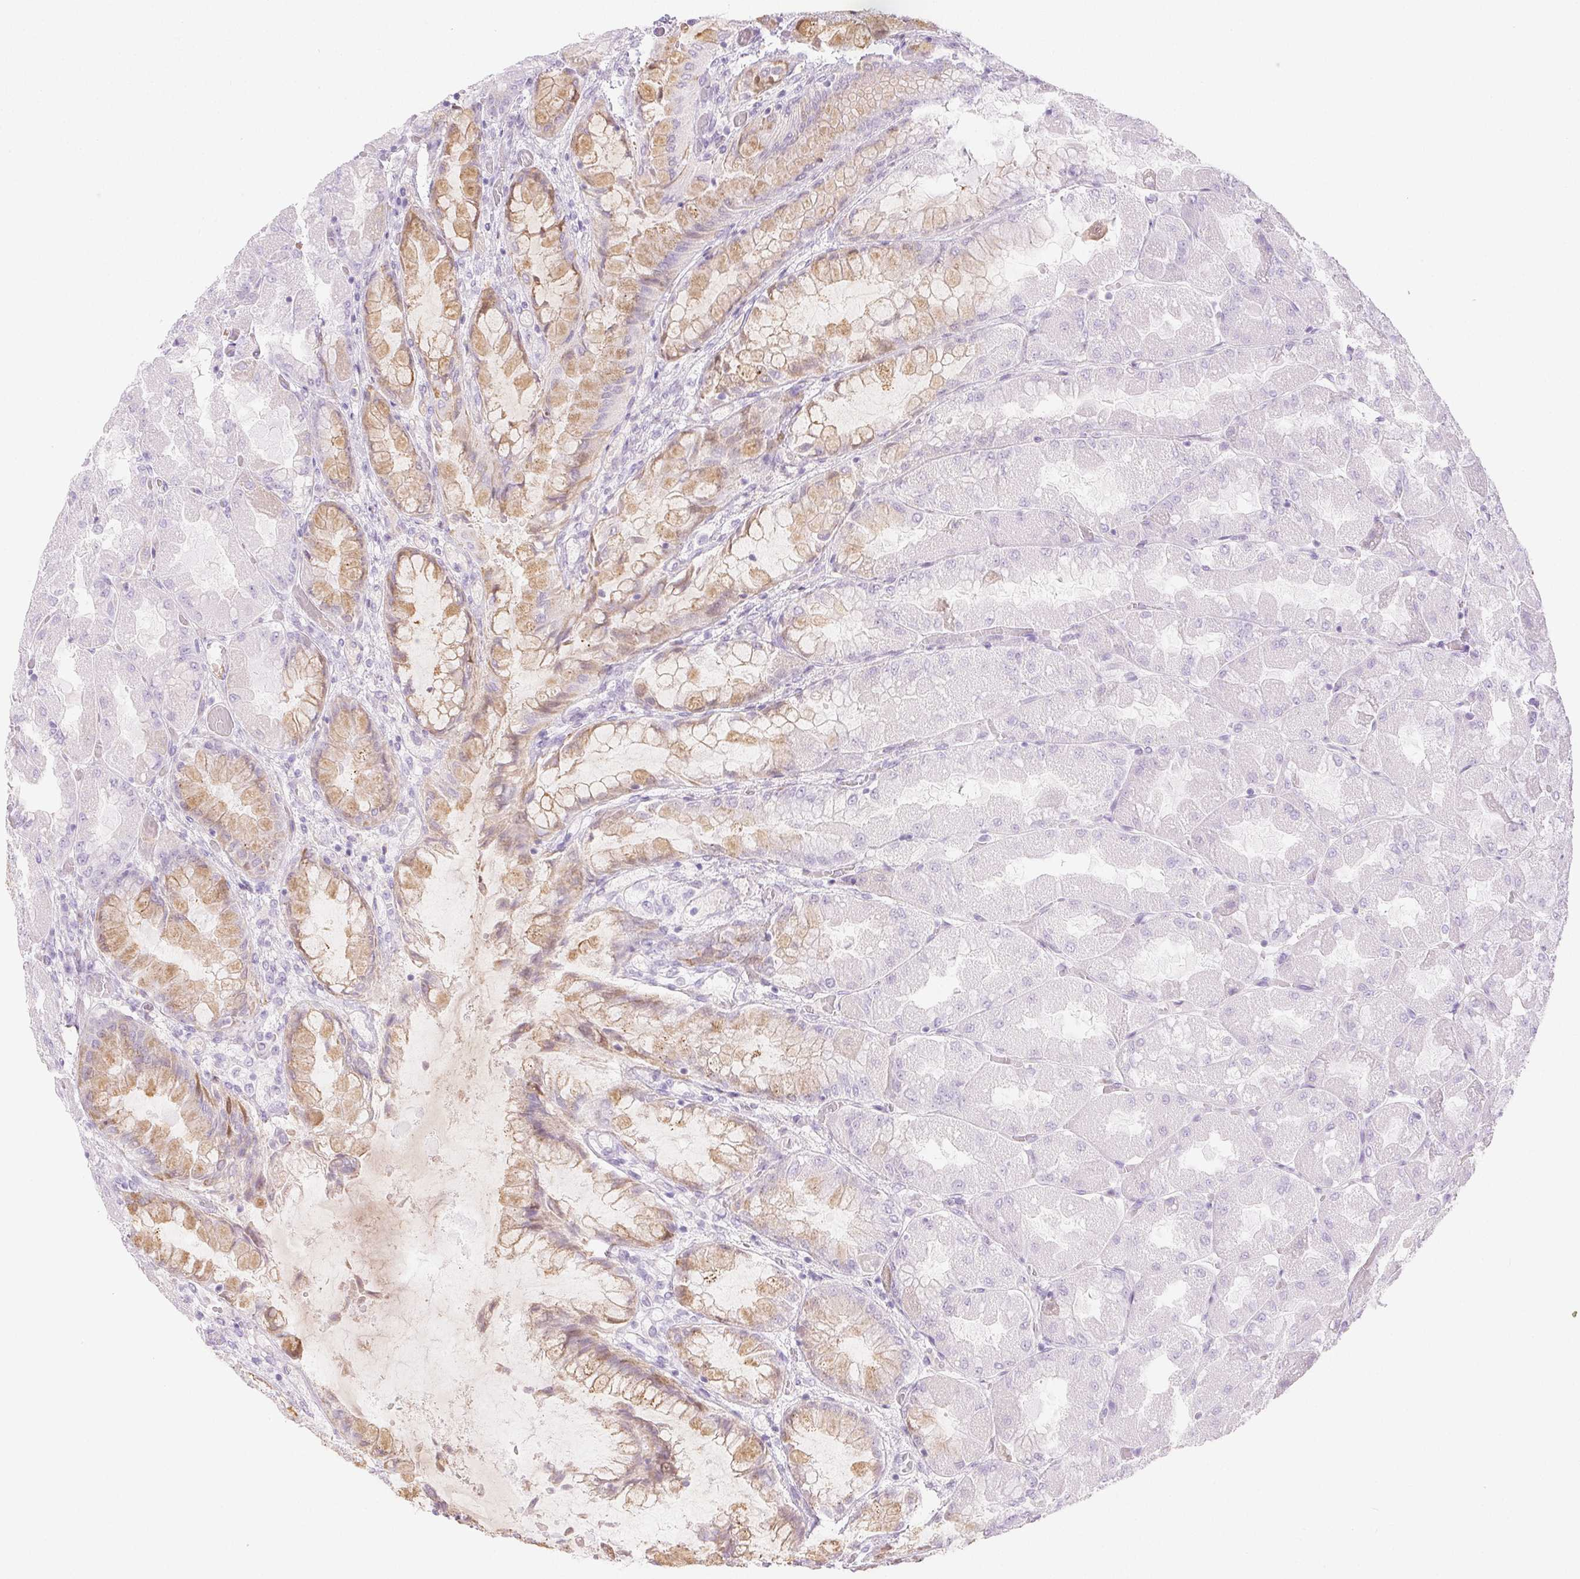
{"staining": {"intensity": "moderate", "quantity": "<25%", "location": "cytoplasmic/membranous"}, "tissue": "stomach", "cell_type": "Glandular cells", "image_type": "normal", "snomed": [{"axis": "morphology", "description": "Normal tissue, NOS"}, {"axis": "topography", "description": "Stomach"}], "caption": "The histopathology image displays staining of normal stomach, revealing moderate cytoplasmic/membranous protein staining (brown color) within glandular cells. The staining is performed using DAB (3,3'-diaminobenzidine) brown chromogen to label protein expression. The nuclei are counter-stained blue using hematoxylin.", "gene": "PI3", "patient": {"sex": "female", "age": 61}}